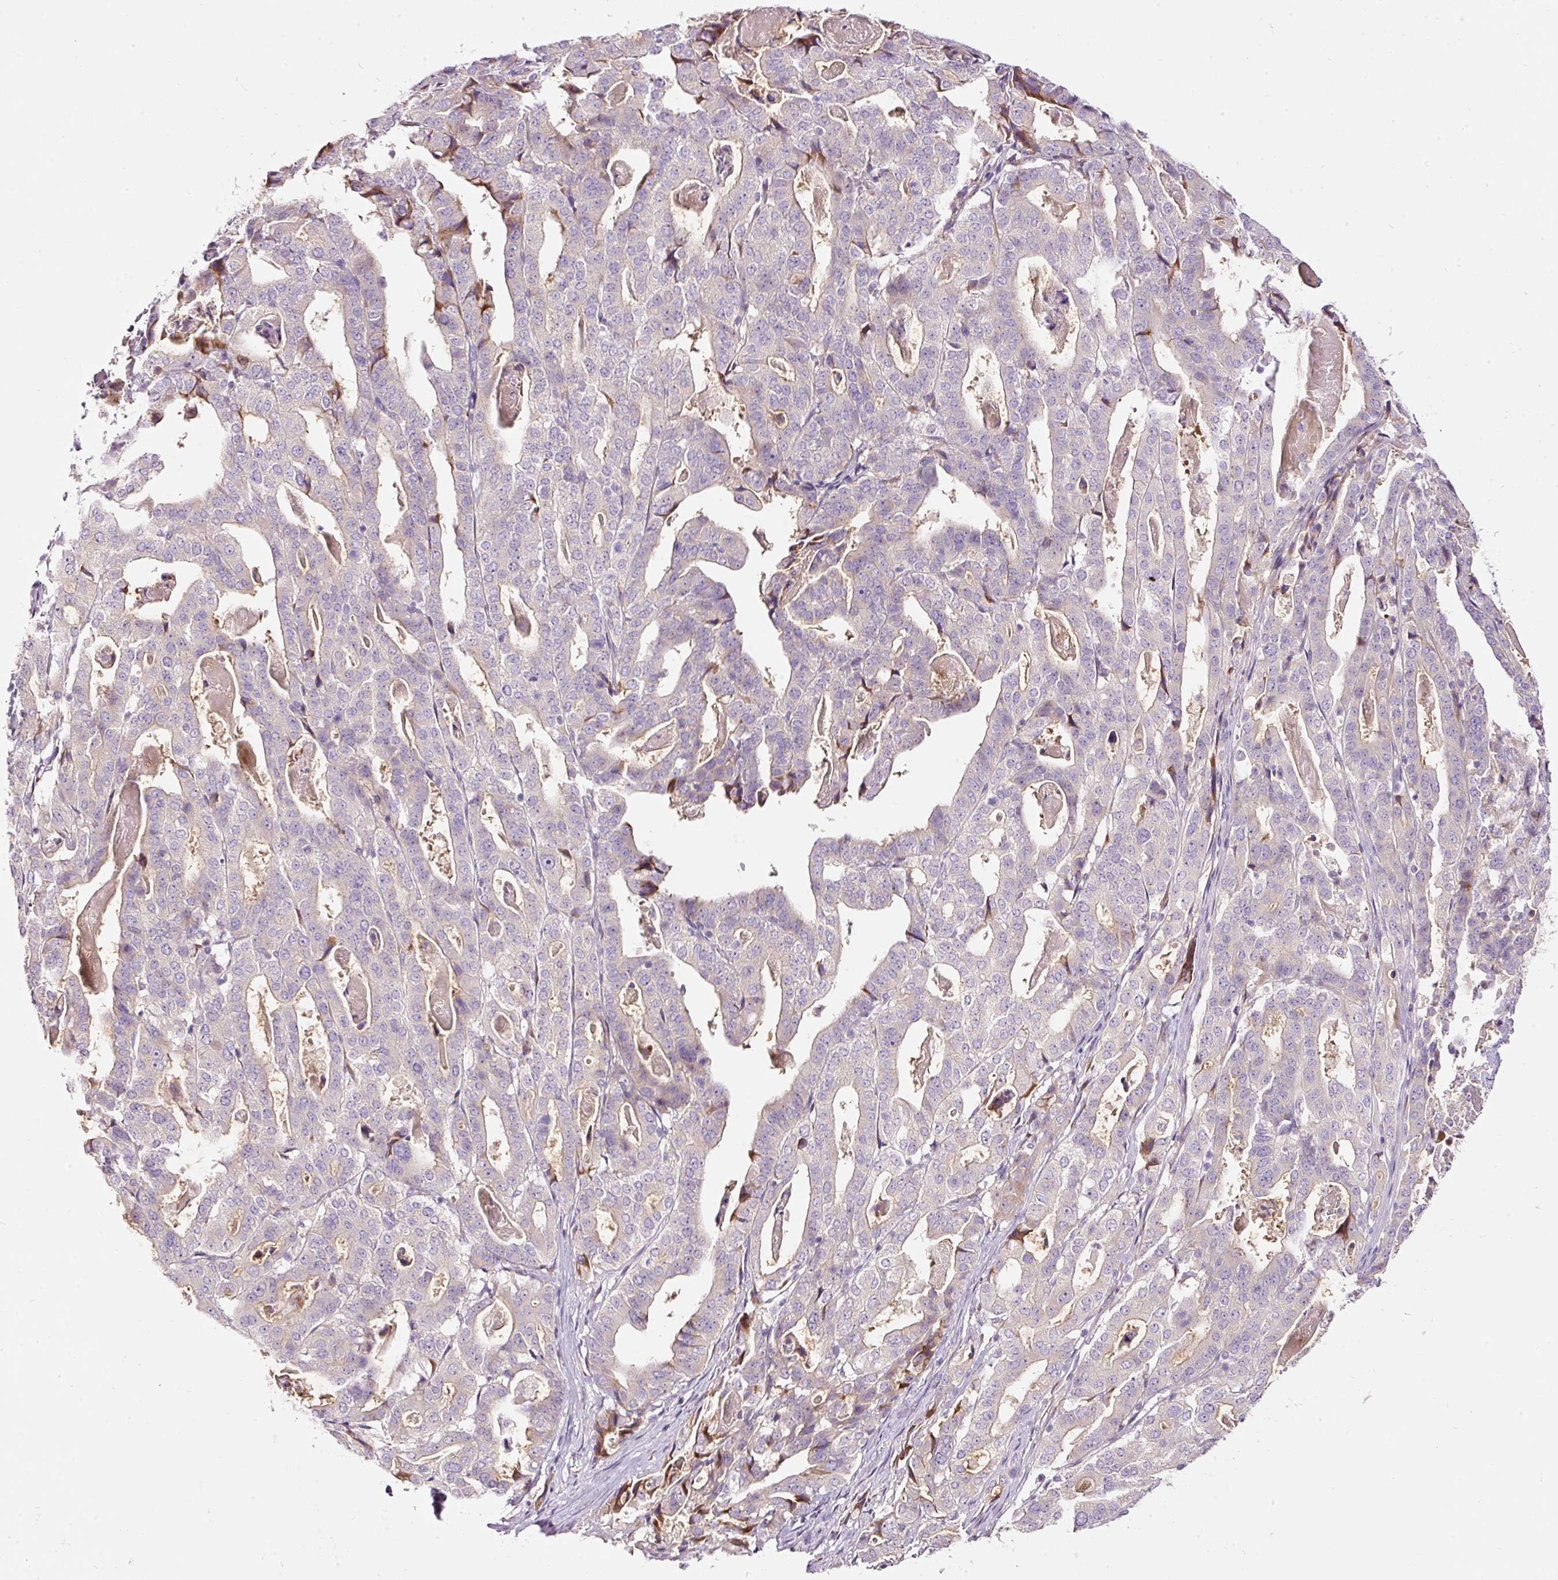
{"staining": {"intensity": "negative", "quantity": "none", "location": "none"}, "tissue": "stomach cancer", "cell_type": "Tumor cells", "image_type": "cancer", "snomed": [{"axis": "morphology", "description": "Adenocarcinoma, NOS"}, {"axis": "topography", "description": "Stomach"}], "caption": "Immunohistochemistry image of neoplastic tissue: adenocarcinoma (stomach) stained with DAB shows no significant protein expression in tumor cells. The staining is performed using DAB (3,3'-diaminobenzidine) brown chromogen with nuclei counter-stained in using hematoxylin.", "gene": "RSPO2", "patient": {"sex": "male", "age": 48}}